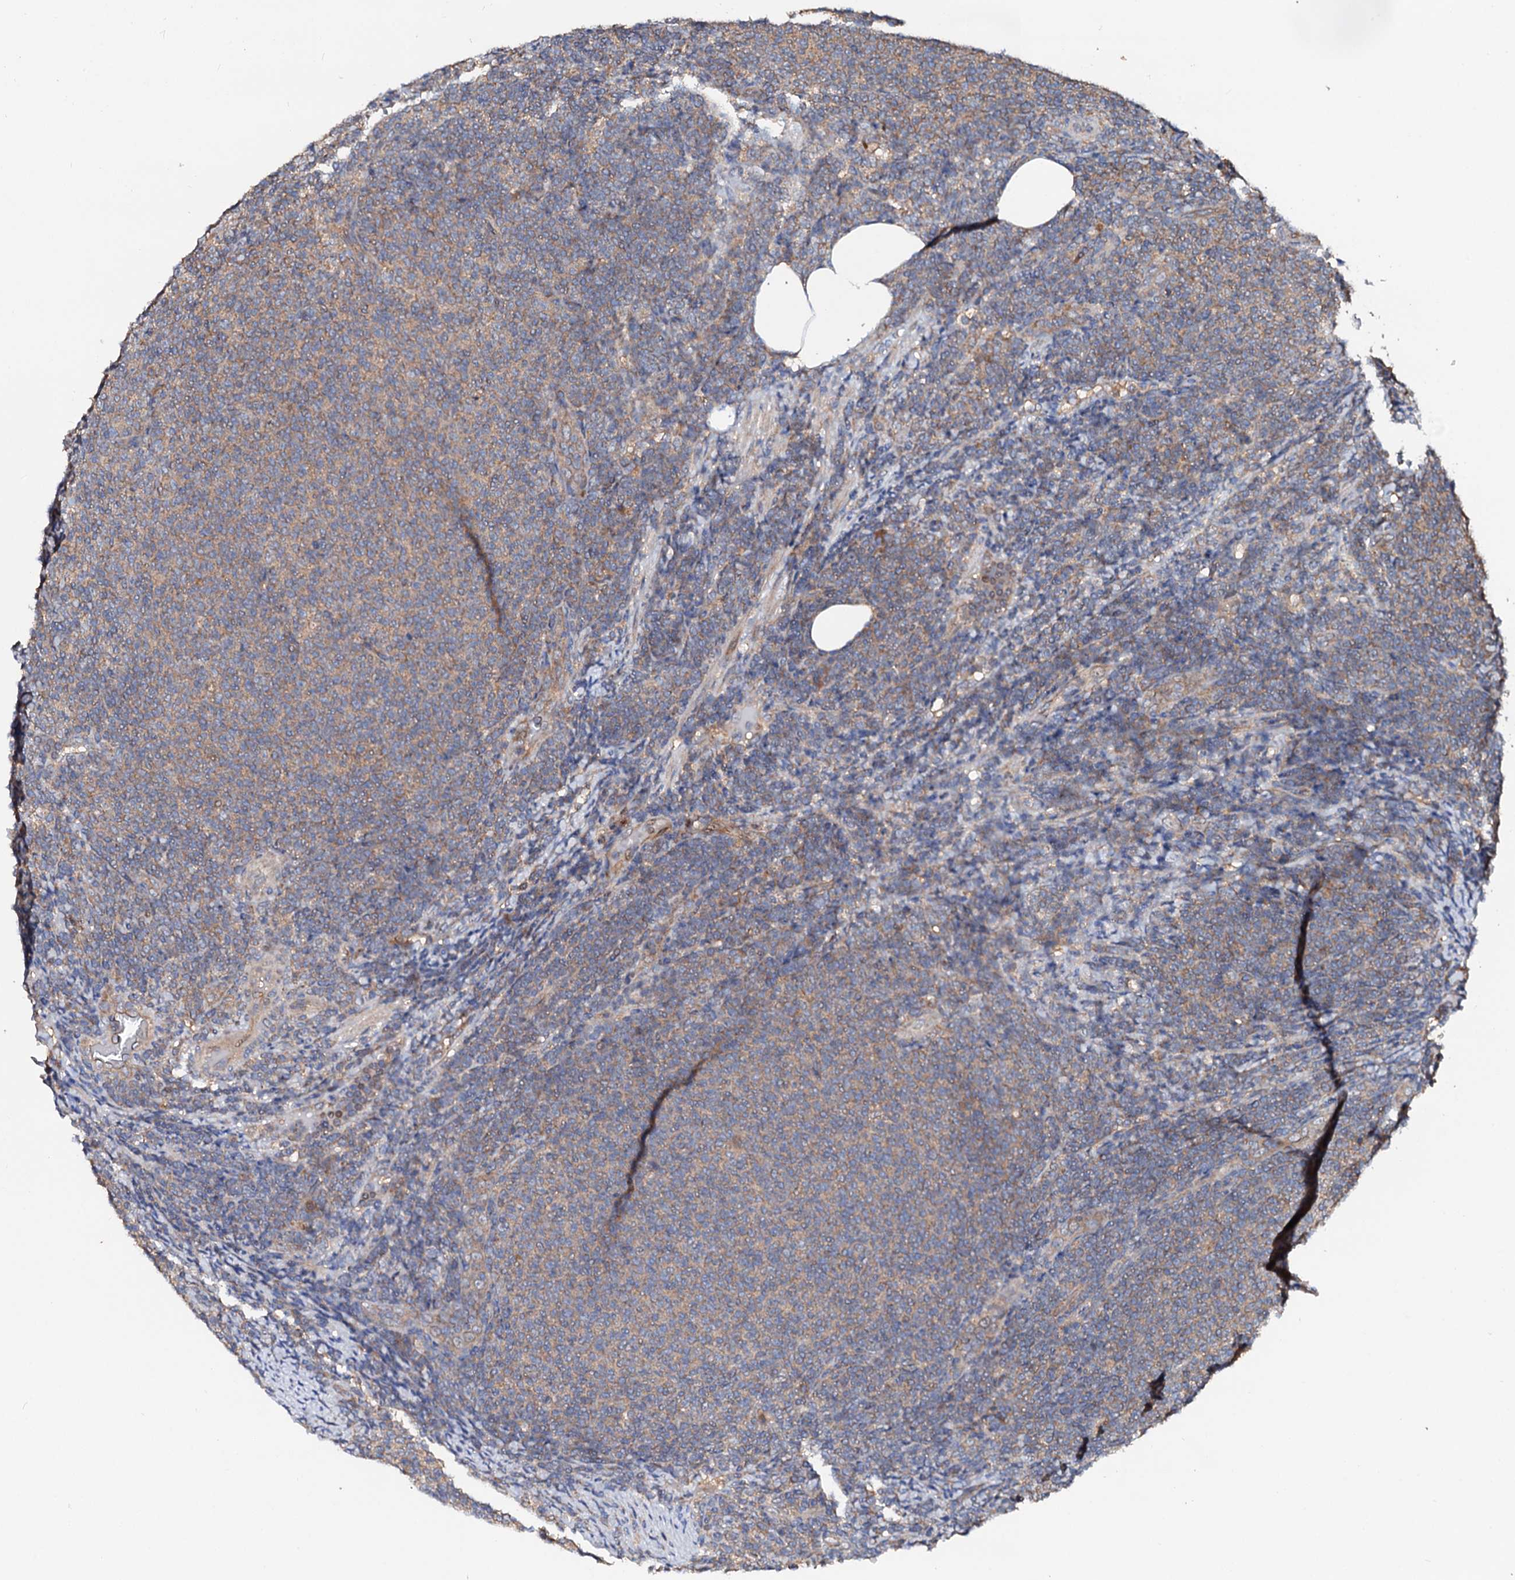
{"staining": {"intensity": "weak", "quantity": "<25%", "location": "cytoplasmic/membranous"}, "tissue": "lymphoma", "cell_type": "Tumor cells", "image_type": "cancer", "snomed": [{"axis": "morphology", "description": "Malignant lymphoma, non-Hodgkin's type, Low grade"}, {"axis": "topography", "description": "Lymph node"}], "caption": "IHC histopathology image of neoplastic tissue: human malignant lymphoma, non-Hodgkin's type (low-grade) stained with DAB exhibits no significant protein expression in tumor cells. Brightfield microscopy of immunohistochemistry stained with DAB (3,3'-diaminobenzidine) (brown) and hematoxylin (blue), captured at high magnification.", "gene": "EXTL1", "patient": {"sex": "male", "age": 66}}